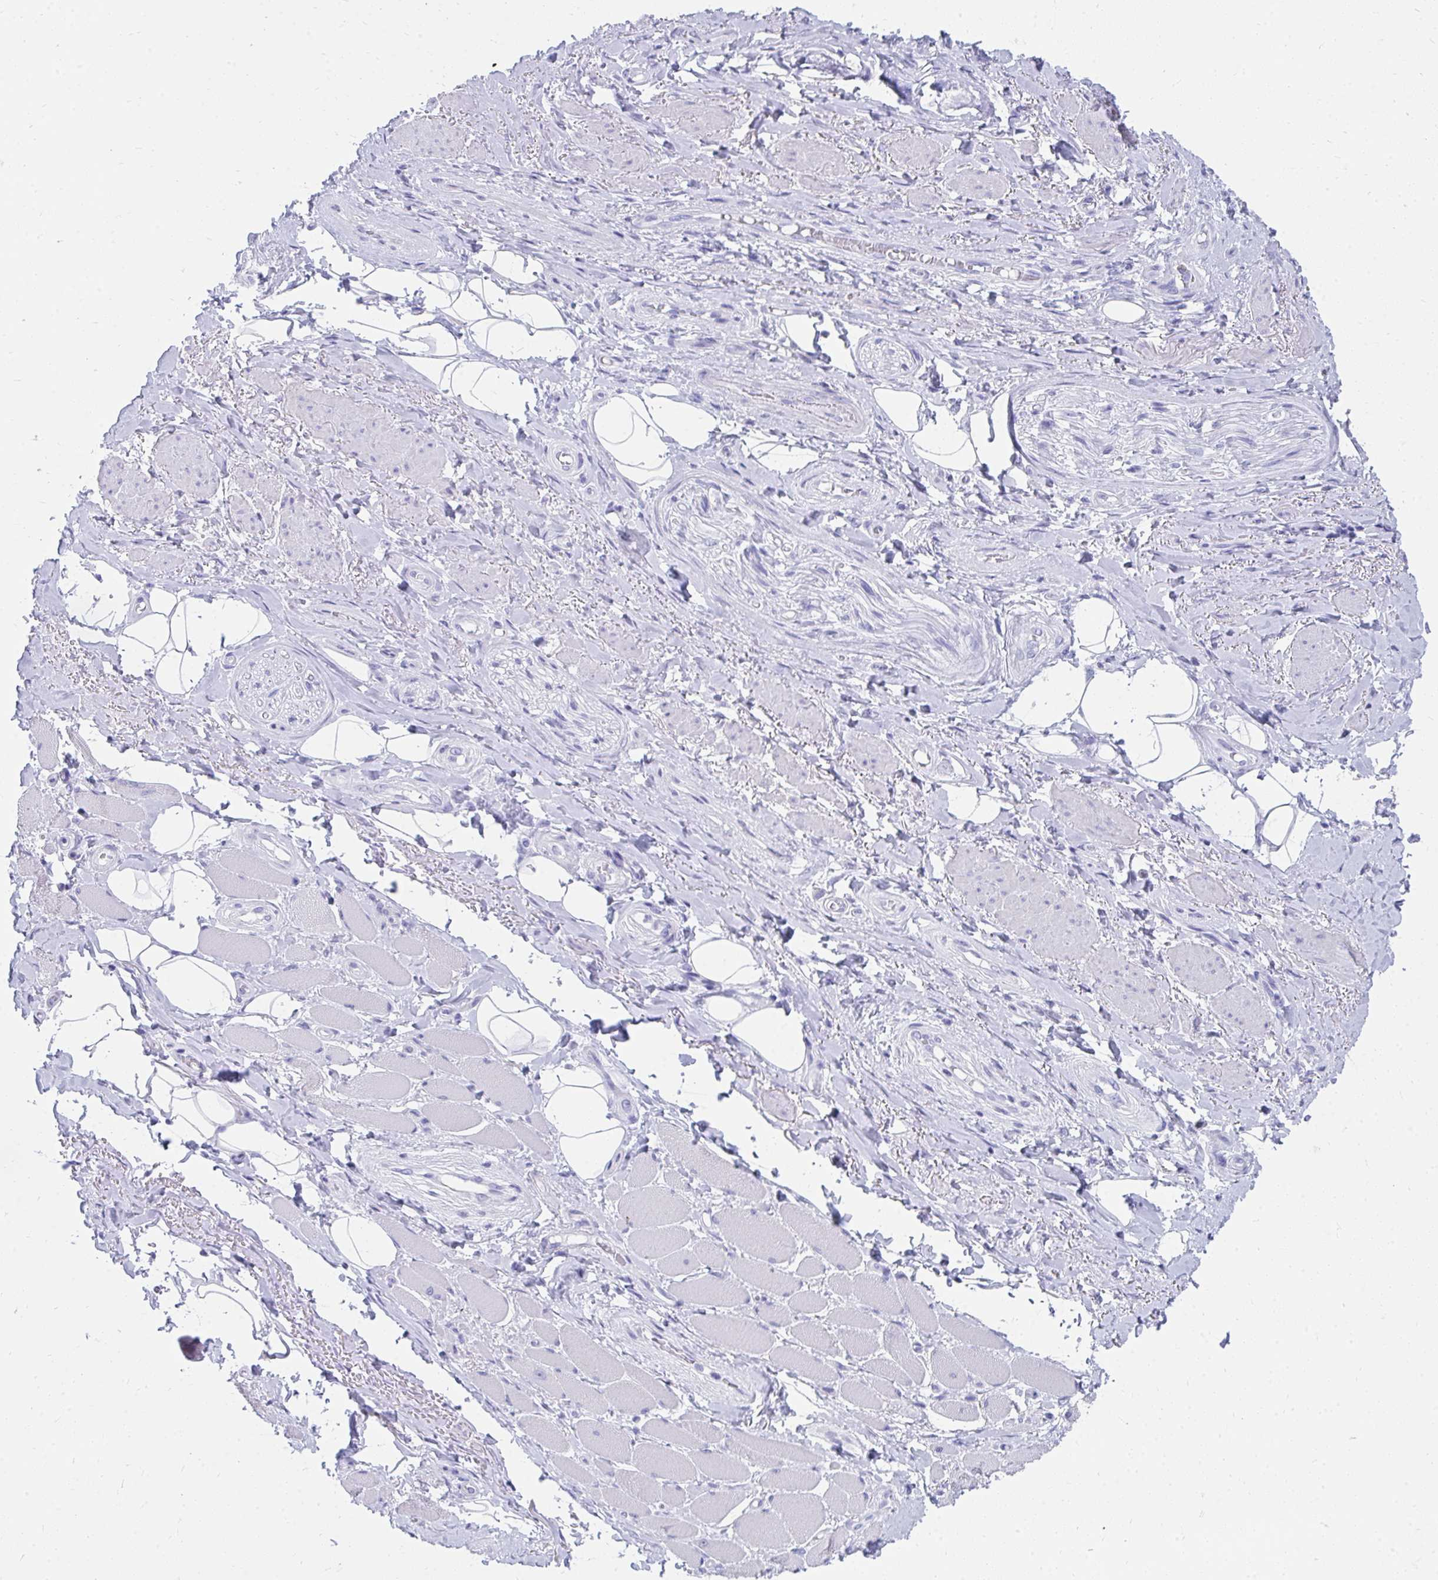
{"staining": {"intensity": "negative", "quantity": "none", "location": "none"}, "tissue": "adipose tissue", "cell_type": "Adipocytes", "image_type": "normal", "snomed": [{"axis": "morphology", "description": "Normal tissue, NOS"}, {"axis": "topography", "description": "Anal"}, {"axis": "topography", "description": "Peripheral nerve tissue"}], "caption": "The micrograph reveals no staining of adipocytes in unremarkable adipose tissue.", "gene": "HGD", "patient": {"sex": "male", "age": 53}}